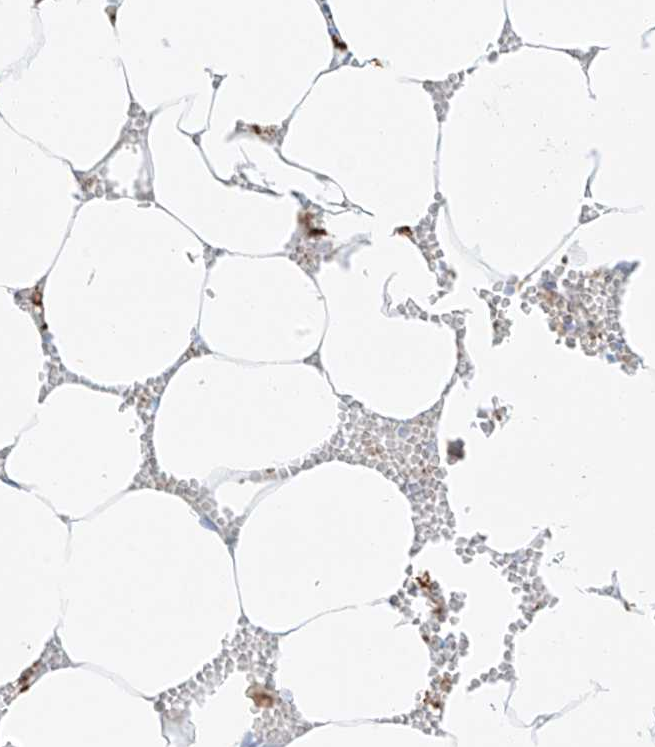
{"staining": {"intensity": "strong", "quantity": "<25%", "location": "cytoplasmic/membranous"}, "tissue": "bone marrow", "cell_type": "Hematopoietic cells", "image_type": "normal", "snomed": [{"axis": "morphology", "description": "Normal tissue, NOS"}, {"axis": "topography", "description": "Bone marrow"}], "caption": "Immunohistochemistry (IHC) histopathology image of unremarkable bone marrow: human bone marrow stained using immunohistochemistry (IHC) exhibits medium levels of strong protein expression localized specifically in the cytoplasmic/membranous of hematopoietic cells, appearing as a cytoplasmic/membranous brown color.", "gene": "SLC35F6", "patient": {"sex": "male", "age": 70}}